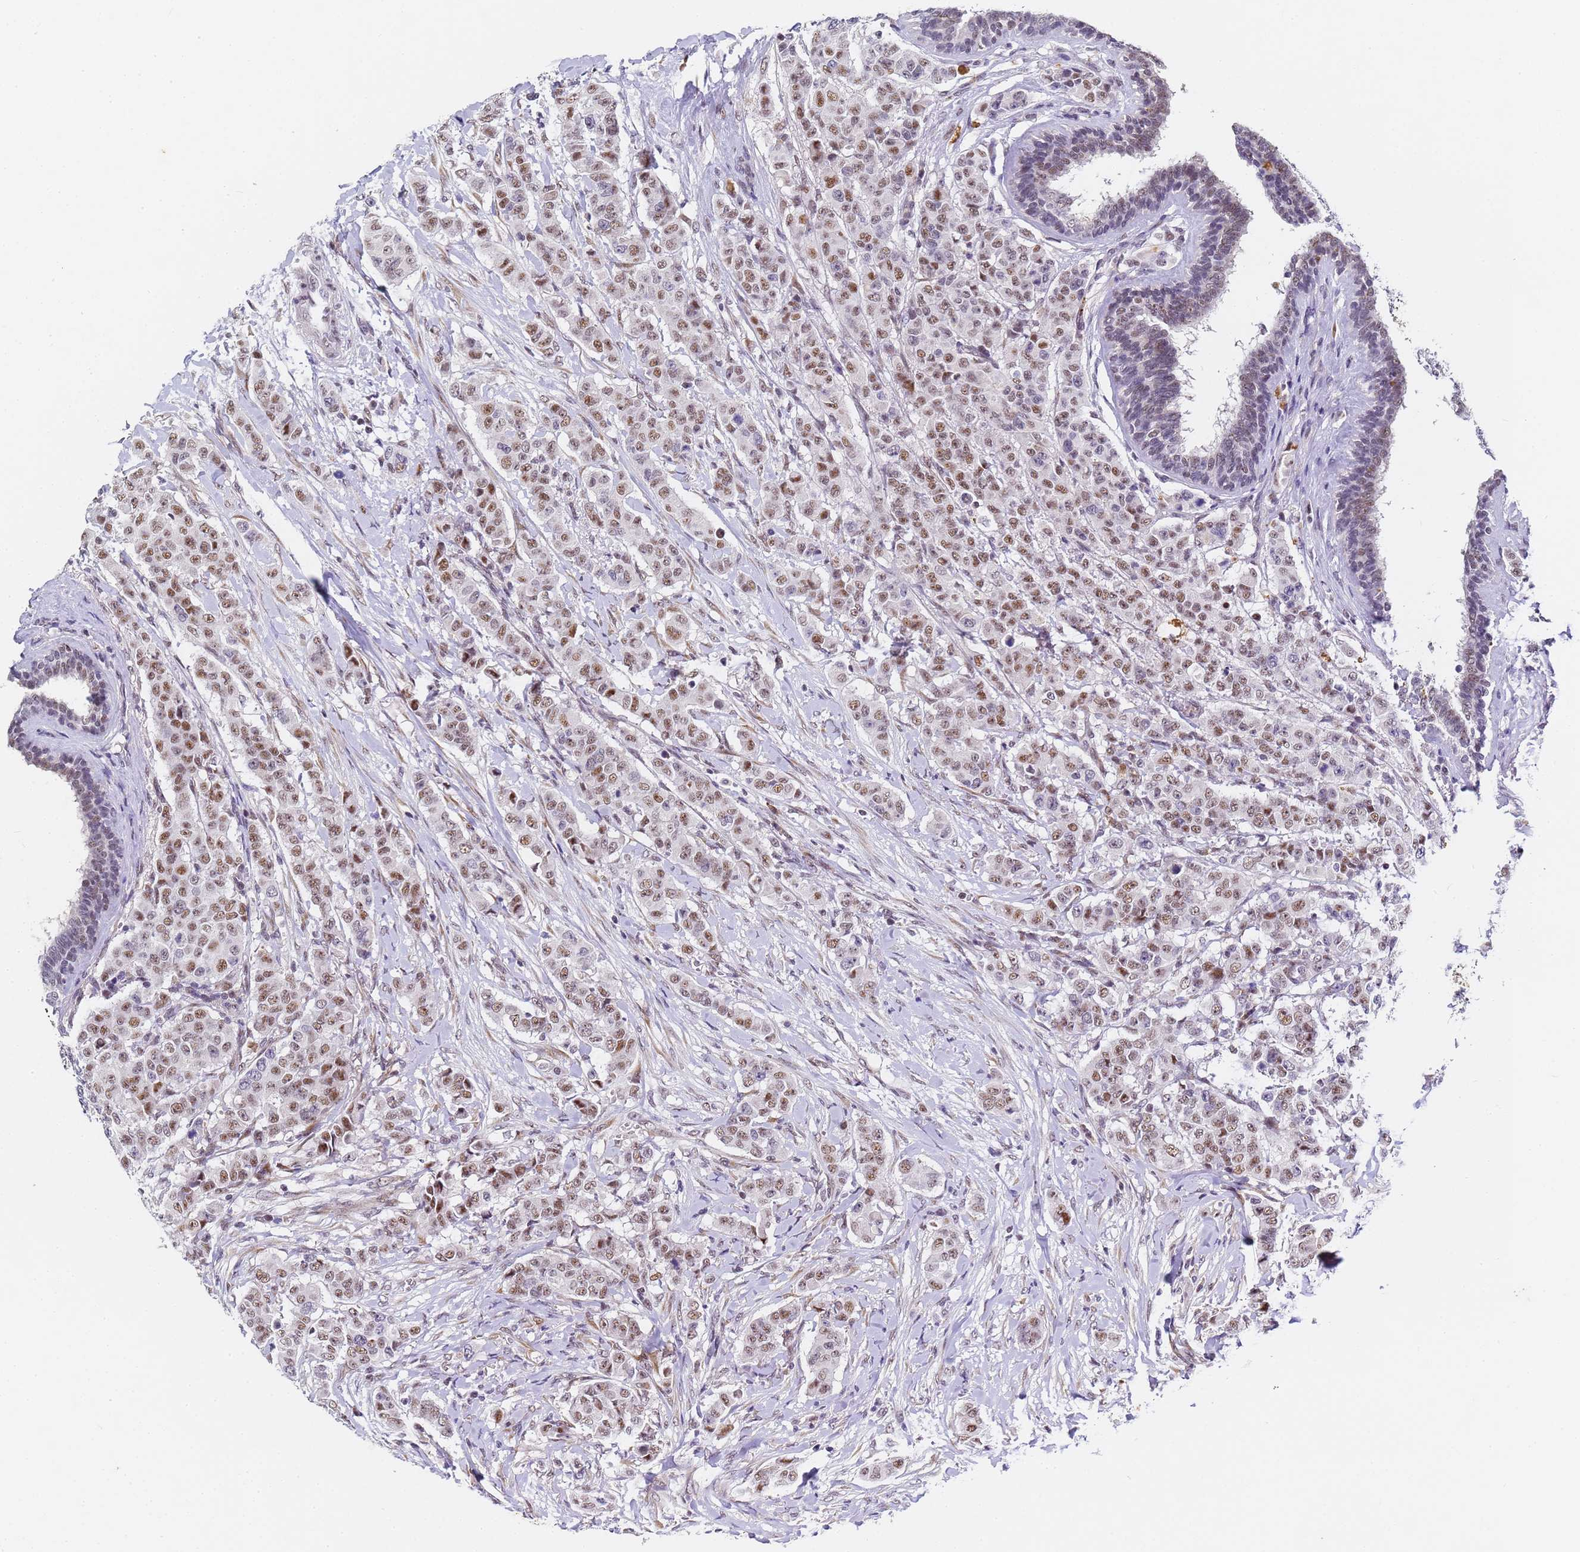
{"staining": {"intensity": "moderate", "quantity": ">75%", "location": "nuclear"}, "tissue": "breast cancer", "cell_type": "Tumor cells", "image_type": "cancer", "snomed": [{"axis": "morphology", "description": "Duct carcinoma"}, {"axis": "topography", "description": "Breast"}], "caption": "Breast cancer (intraductal carcinoma) stained with a protein marker demonstrates moderate staining in tumor cells.", "gene": "FNBP4", "patient": {"sex": "female", "age": 40}}